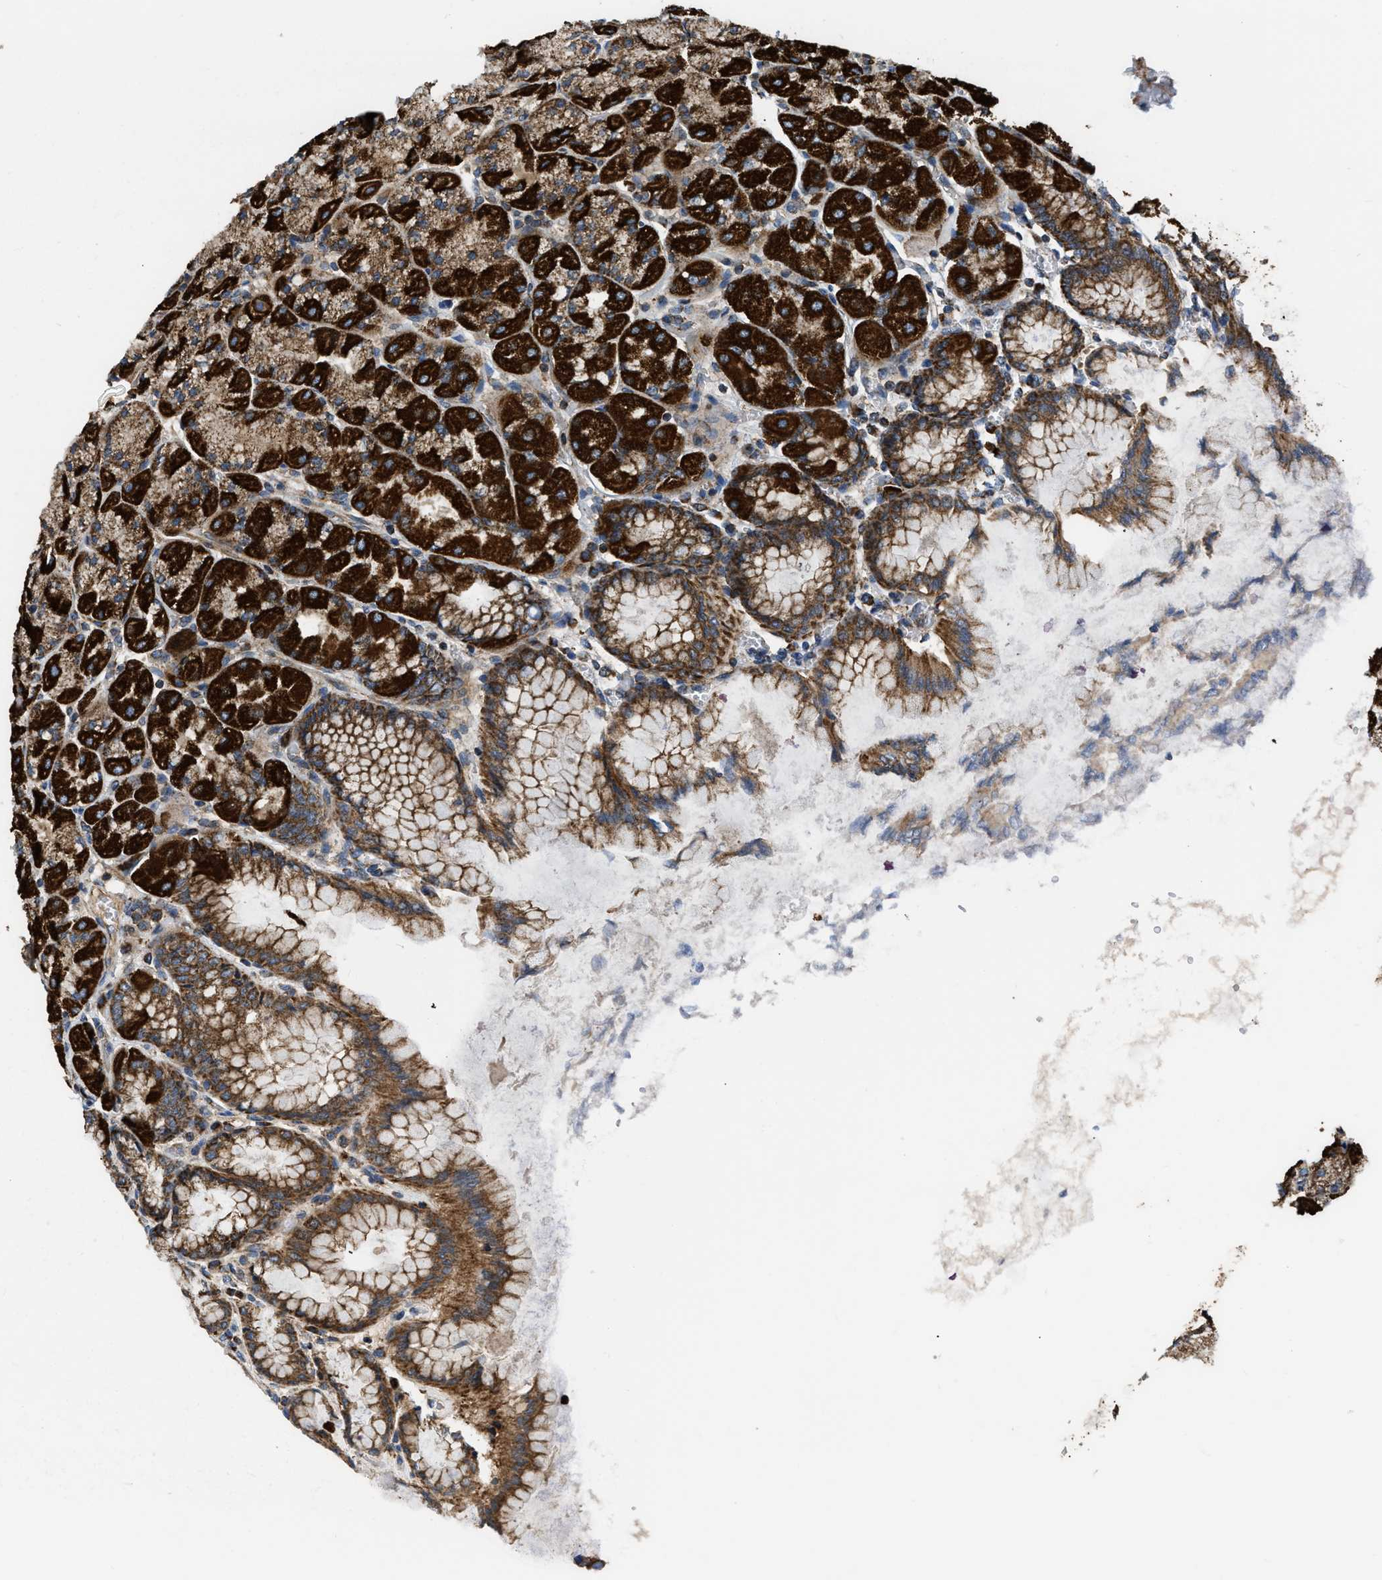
{"staining": {"intensity": "strong", "quantity": ">75%", "location": "cytoplasmic/membranous"}, "tissue": "stomach", "cell_type": "Glandular cells", "image_type": "normal", "snomed": [{"axis": "morphology", "description": "Normal tissue, NOS"}, {"axis": "topography", "description": "Stomach, upper"}], "caption": "This photomicrograph reveals IHC staining of unremarkable stomach, with high strong cytoplasmic/membranous positivity in approximately >75% of glandular cells.", "gene": "OPTN", "patient": {"sex": "female", "age": 56}}